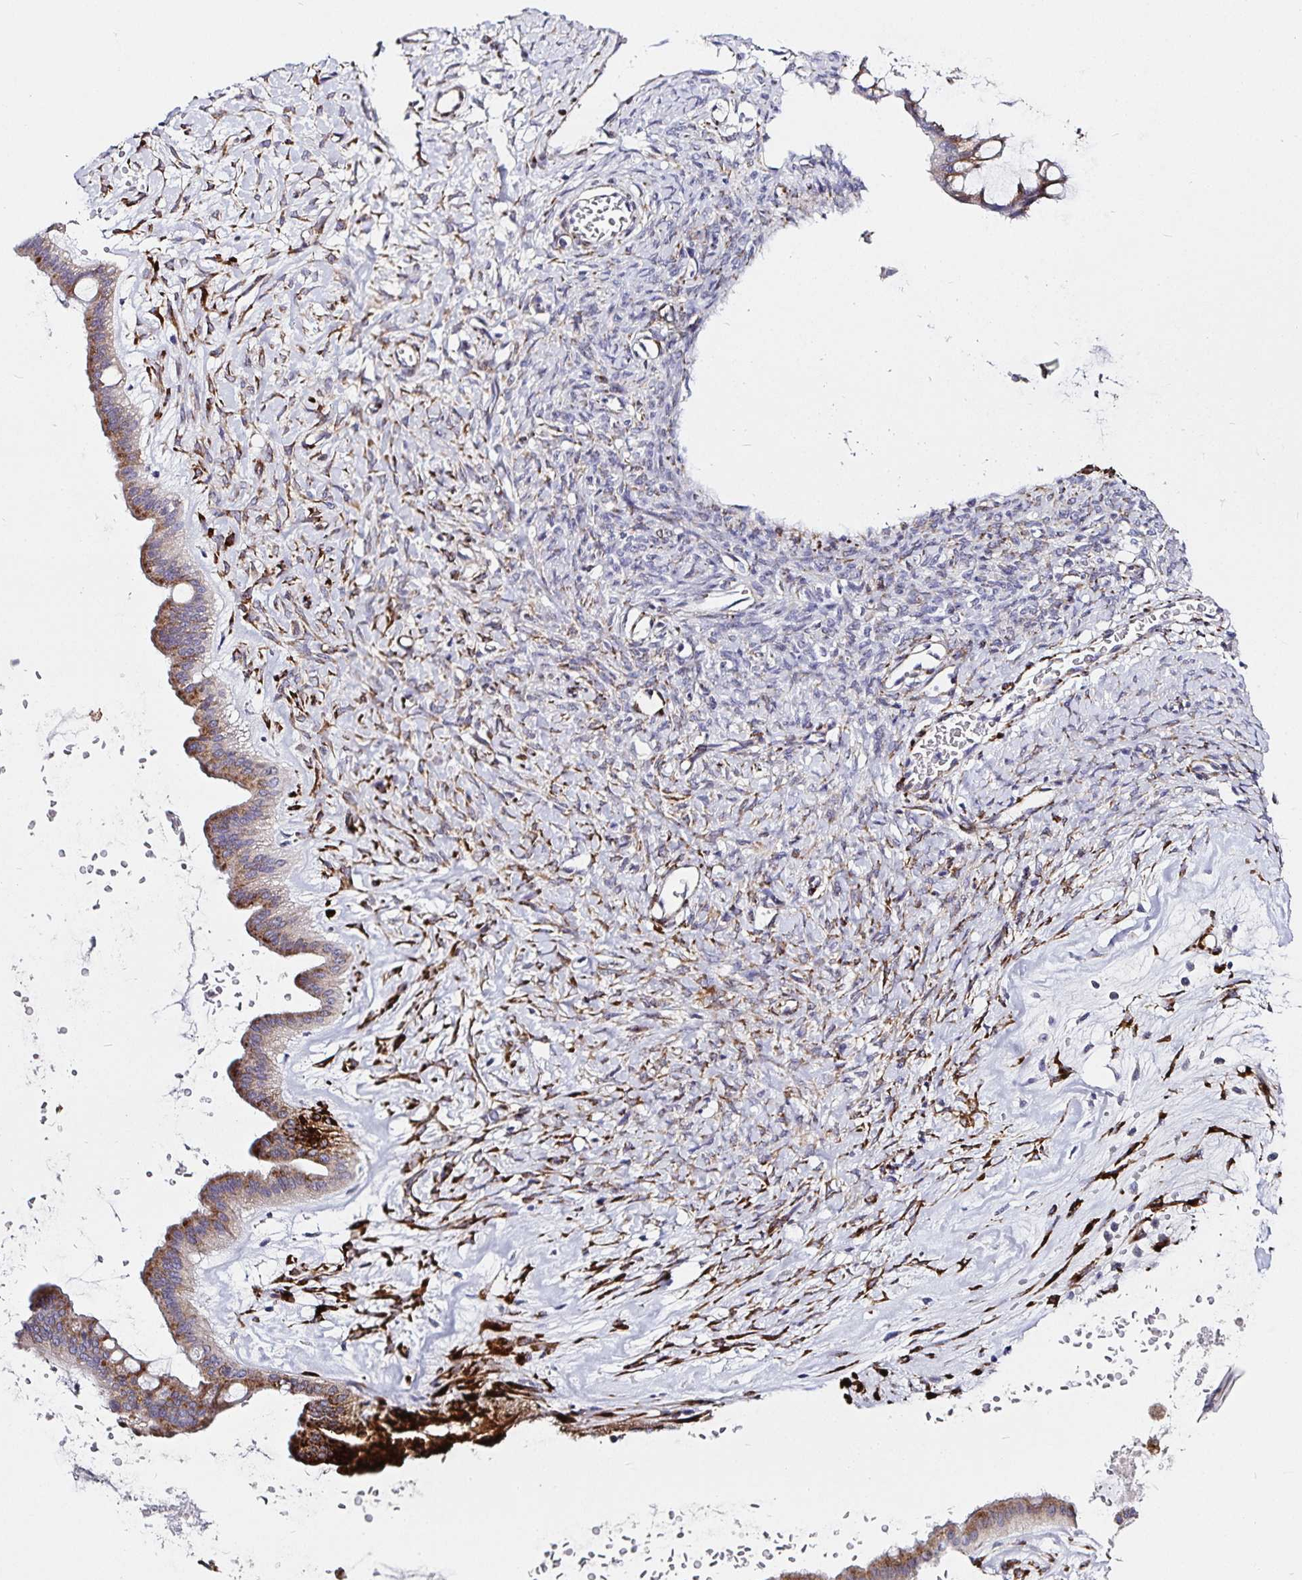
{"staining": {"intensity": "moderate", "quantity": "25%-75%", "location": "cytoplasmic/membranous"}, "tissue": "ovarian cancer", "cell_type": "Tumor cells", "image_type": "cancer", "snomed": [{"axis": "morphology", "description": "Cystadenocarcinoma, mucinous, NOS"}, {"axis": "topography", "description": "Ovary"}], "caption": "A medium amount of moderate cytoplasmic/membranous expression is identified in about 25%-75% of tumor cells in ovarian cancer tissue. (DAB (3,3'-diaminobenzidine) = brown stain, brightfield microscopy at high magnification).", "gene": "P4HA2", "patient": {"sex": "female", "age": 73}}